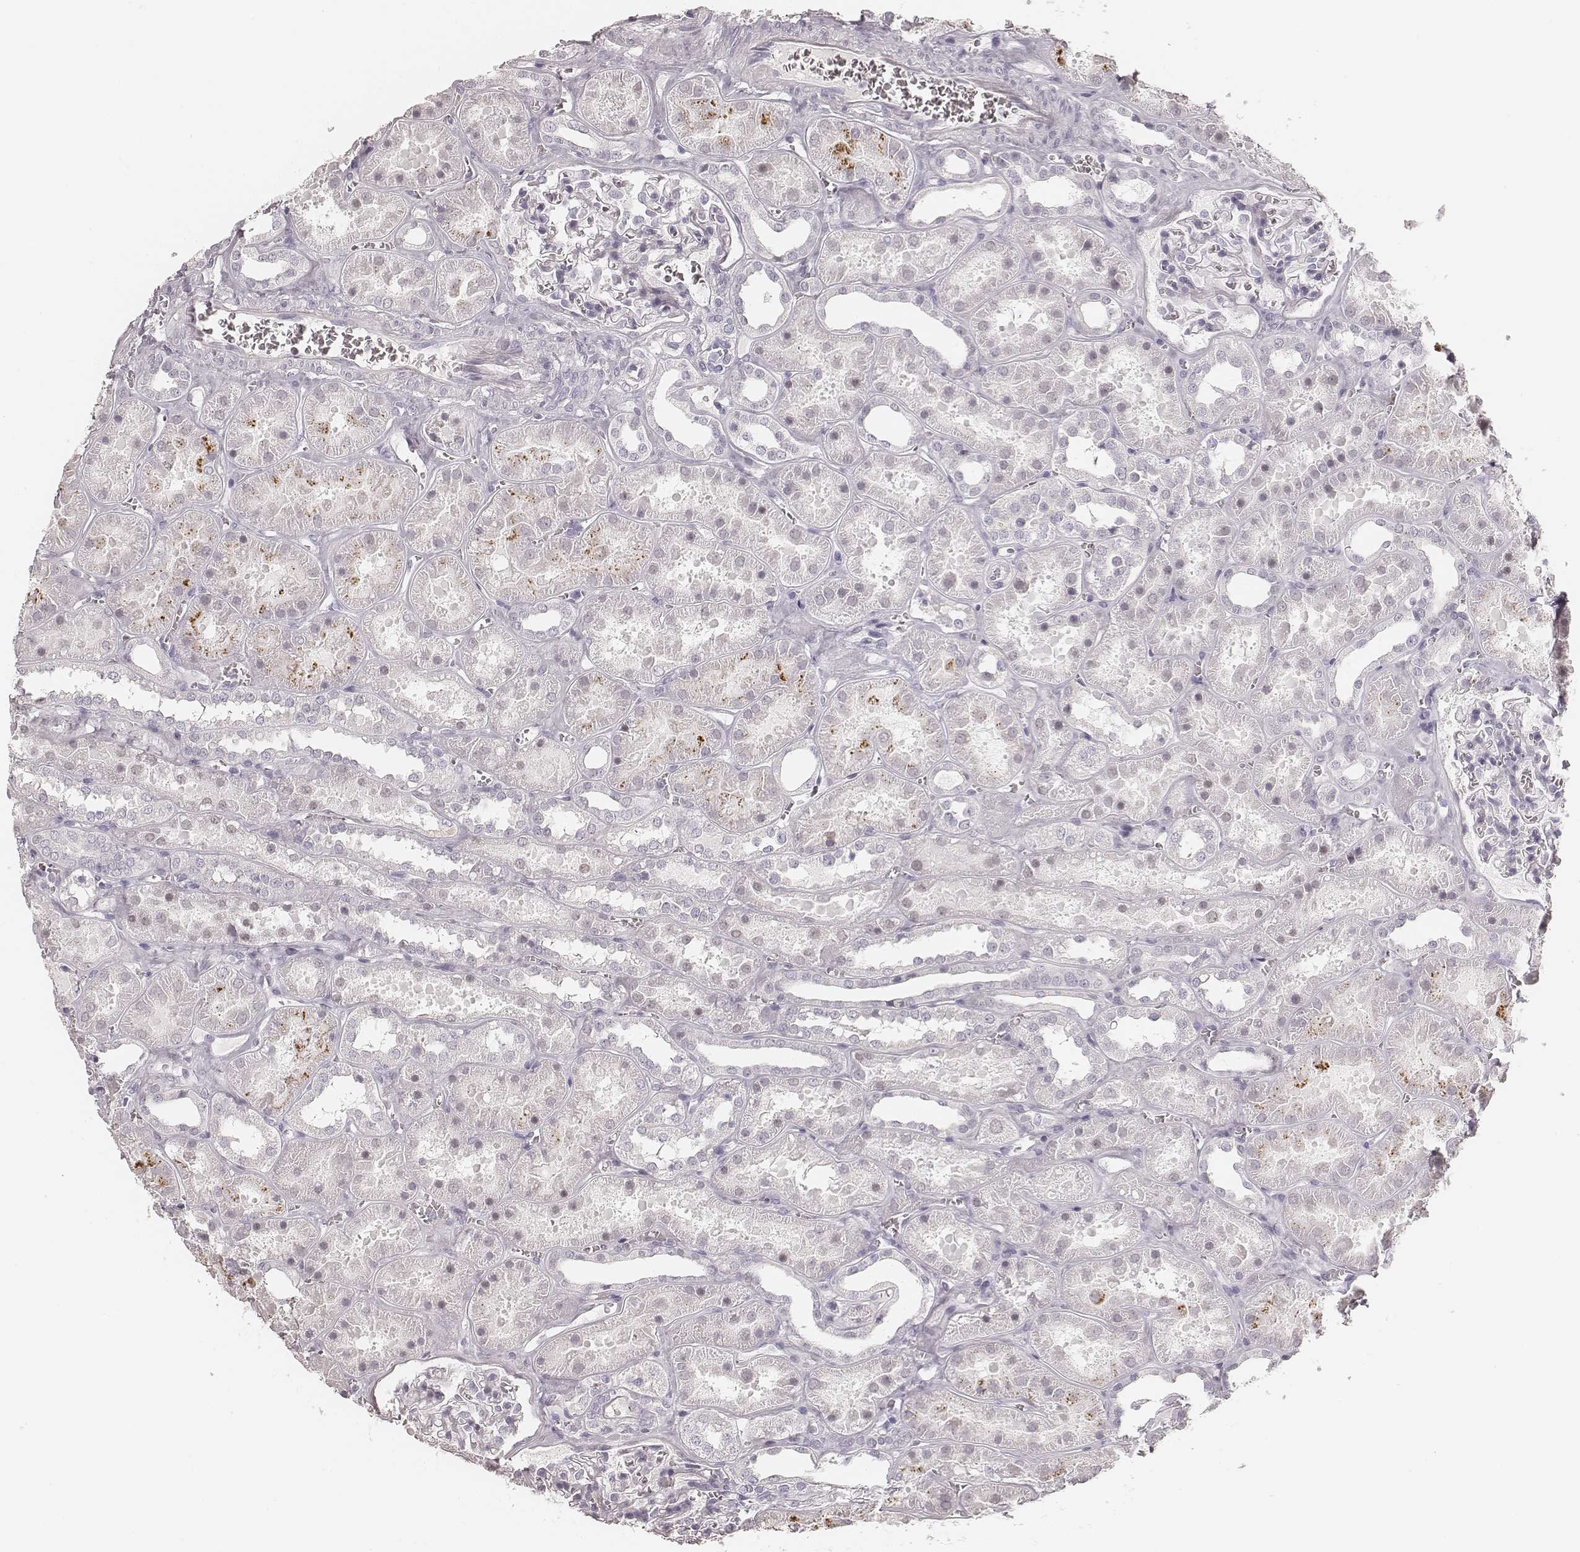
{"staining": {"intensity": "negative", "quantity": "none", "location": "none"}, "tissue": "kidney", "cell_type": "Cells in glomeruli", "image_type": "normal", "snomed": [{"axis": "morphology", "description": "Normal tissue, NOS"}, {"axis": "topography", "description": "Kidney"}], "caption": "This is an IHC histopathology image of benign human kidney. There is no positivity in cells in glomeruli.", "gene": "HNF4G", "patient": {"sex": "female", "age": 41}}